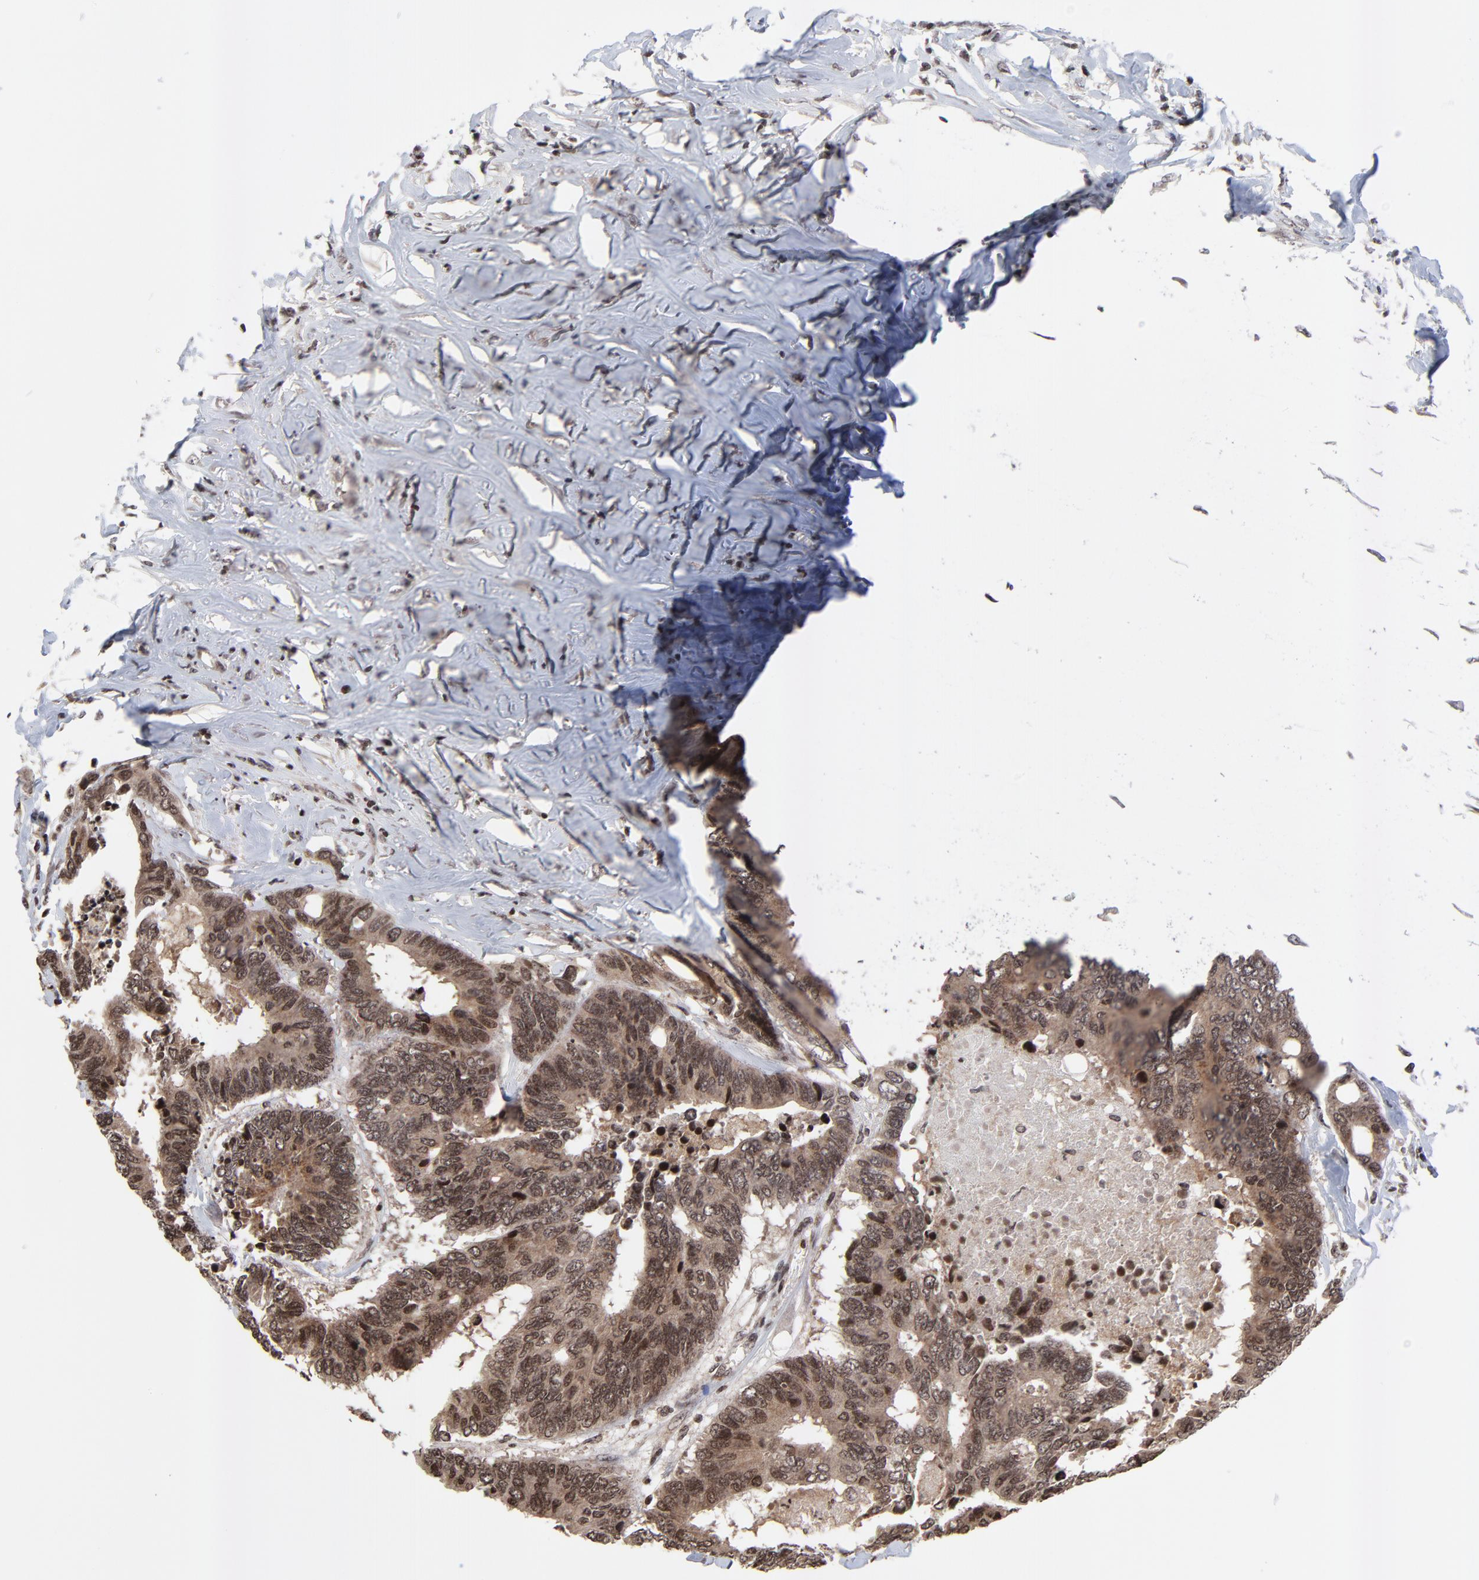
{"staining": {"intensity": "strong", "quantity": ">75%", "location": "cytoplasmic/membranous,nuclear"}, "tissue": "colorectal cancer", "cell_type": "Tumor cells", "image_type": "cancer", "snomed": [{"axis": "morphology", "description": "Adenocarcinoma, NOS"}, {"axis": "topography", "description": "Rectum"}], "caption": "Protein expression analysis of human colorectal cancer (adenocarcinoma) reveals strong cytoplasmic/membranous and nuclear staining in approximately >75% of tumor cells. (IHC, brightfield microscopy, high magnification).", "gene": "ZNF777", "patient": {"sex": "male", "age": 55}}